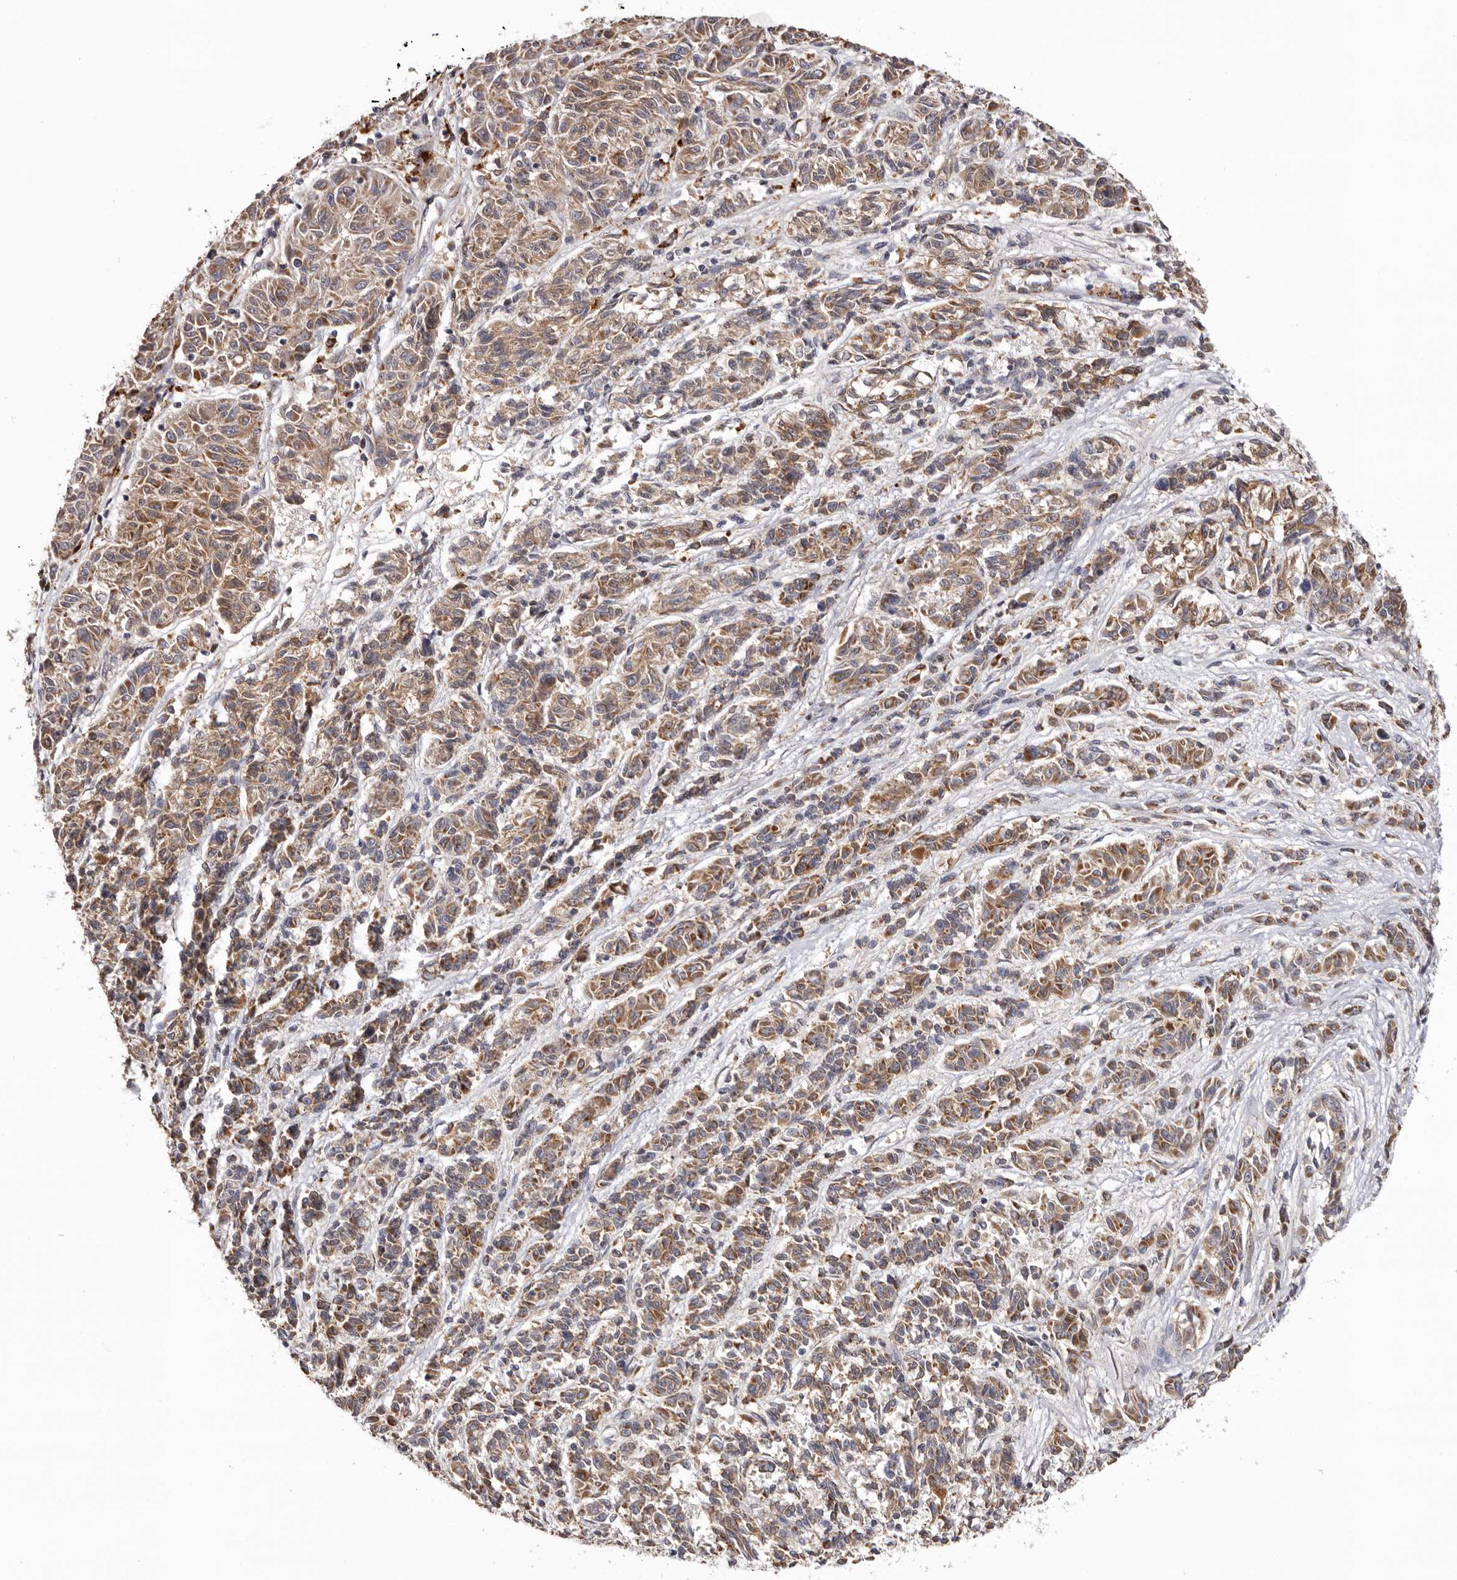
{"staining": {"intensity": "moderate", "quantity": ">75%", "location": "cytoplasmic/membranous"}, "tissue": "melanoma", "cell_type": "Tumor cells", "image_type": "cancer", "snomed": [{"axis": "morphology", "description": "Malignant melanoma, NOS"}, {"axis": "topography", "description": "Skin"}], "caption": "Protein analysis of melanoma tissue demonstrates moderate cytoplasmic/membranous positivity in approximately >75% of tumor cells. The staining is performed using DAB brown chromogen to label protein expression. The nuclei are counter-stained blue using hematoxylin.", "gene": "MECR", "patient": {"sex": "male", "age": 53}}